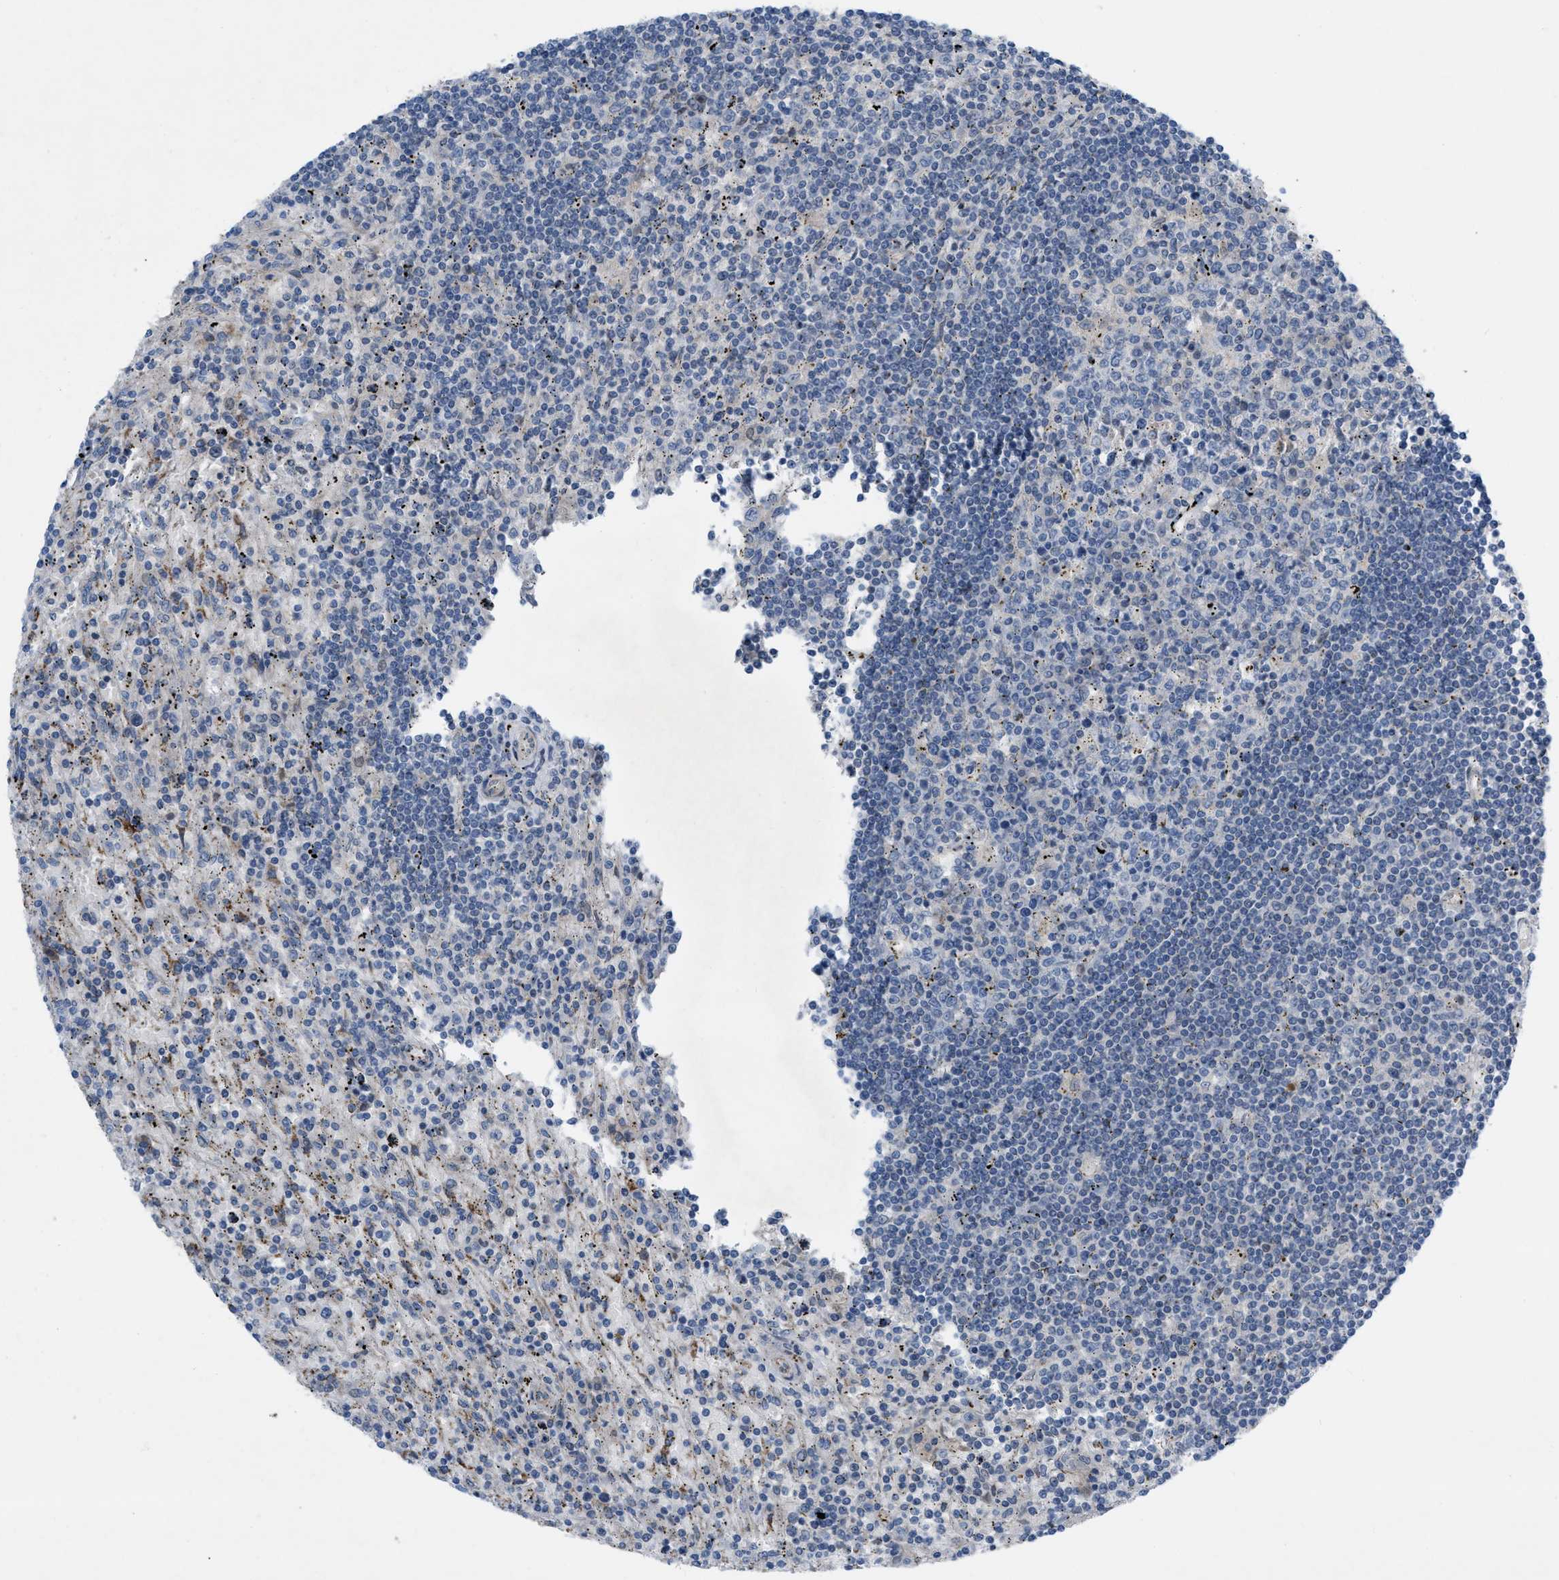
{"staining": {"intensity": "negative", "quantity": "none", "location": "none"}, "tissue": "lymphoma", "cell_type": "Tumor cells", "image_type": "cancer", "snomed": [{"axis": "morphology", "description": "Malignant lymphoma, non-Hodgkin's type, Low grade"}, {"axis": "topography", "description": "Spleen"}], "caption": "High power microscopy photomicrograph of an immunohistochemistry micrograph of low-grade malignant lymphoma, non-Hodgkin's type, revealing no significant positivity in tumor cells.", "gene": "NDEL1", "patient": {"sex": "male", "age": 76}}